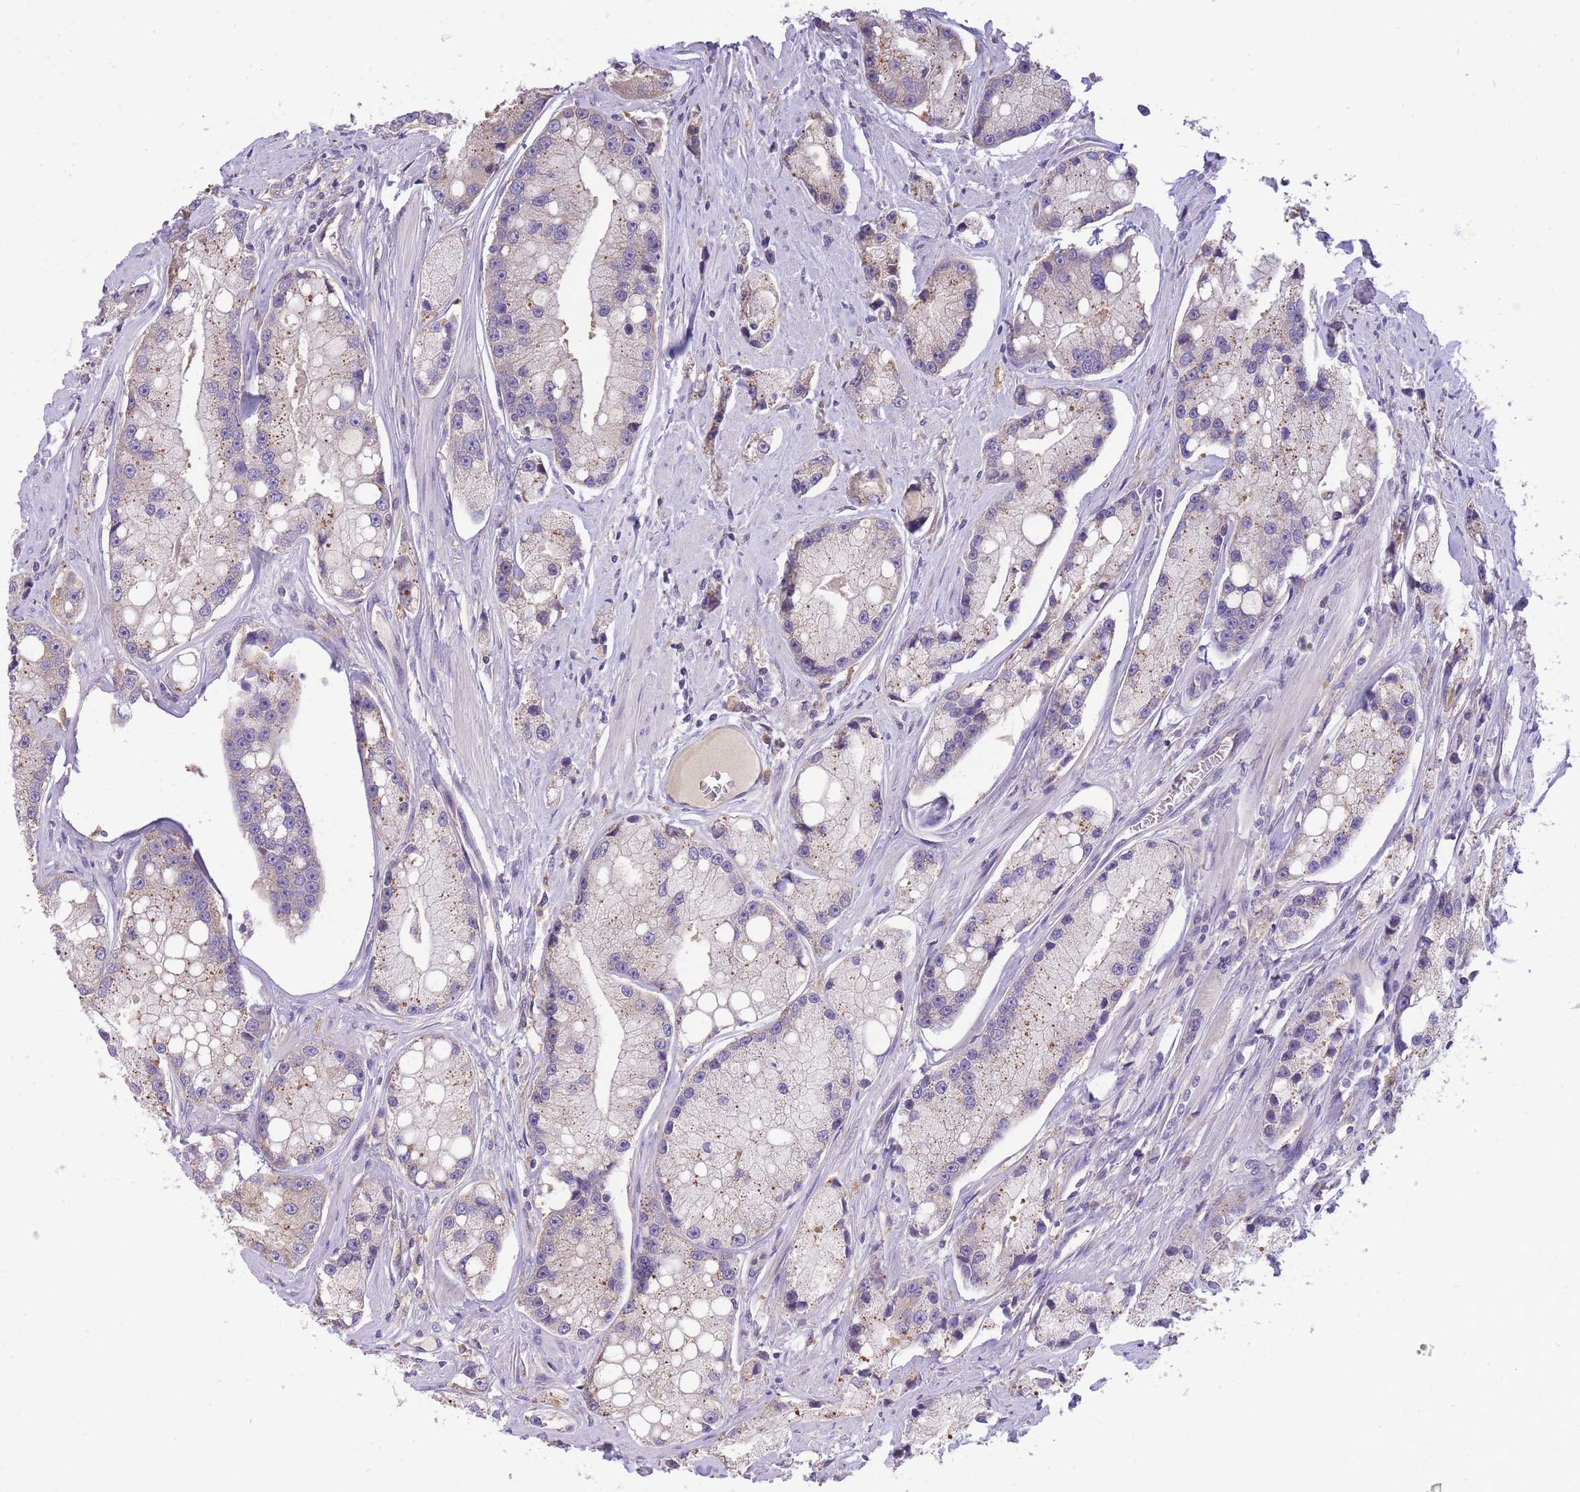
{"staining": {"intensity": "weak", "quantity": "25%-75%", "location": "cytoplasmic/membranous"}, "tissue": "prostate cancer", "cell_type": "Tumor cells", "image_type": "cancer", "snomed": [{"axis": "morphology", "description": "Adenocarcinoma, High grade"}, {"axis": "topography", "description": "Prostate"}], "caption": "Protein expression analysis of prostate high-grade adenocarcinoma reveals weak cytoplasmic/membranous expression in approximately 25%-75% of tumor cells.", "gene": "LIPH", "patient": {"sex": "male", "age": 74}}